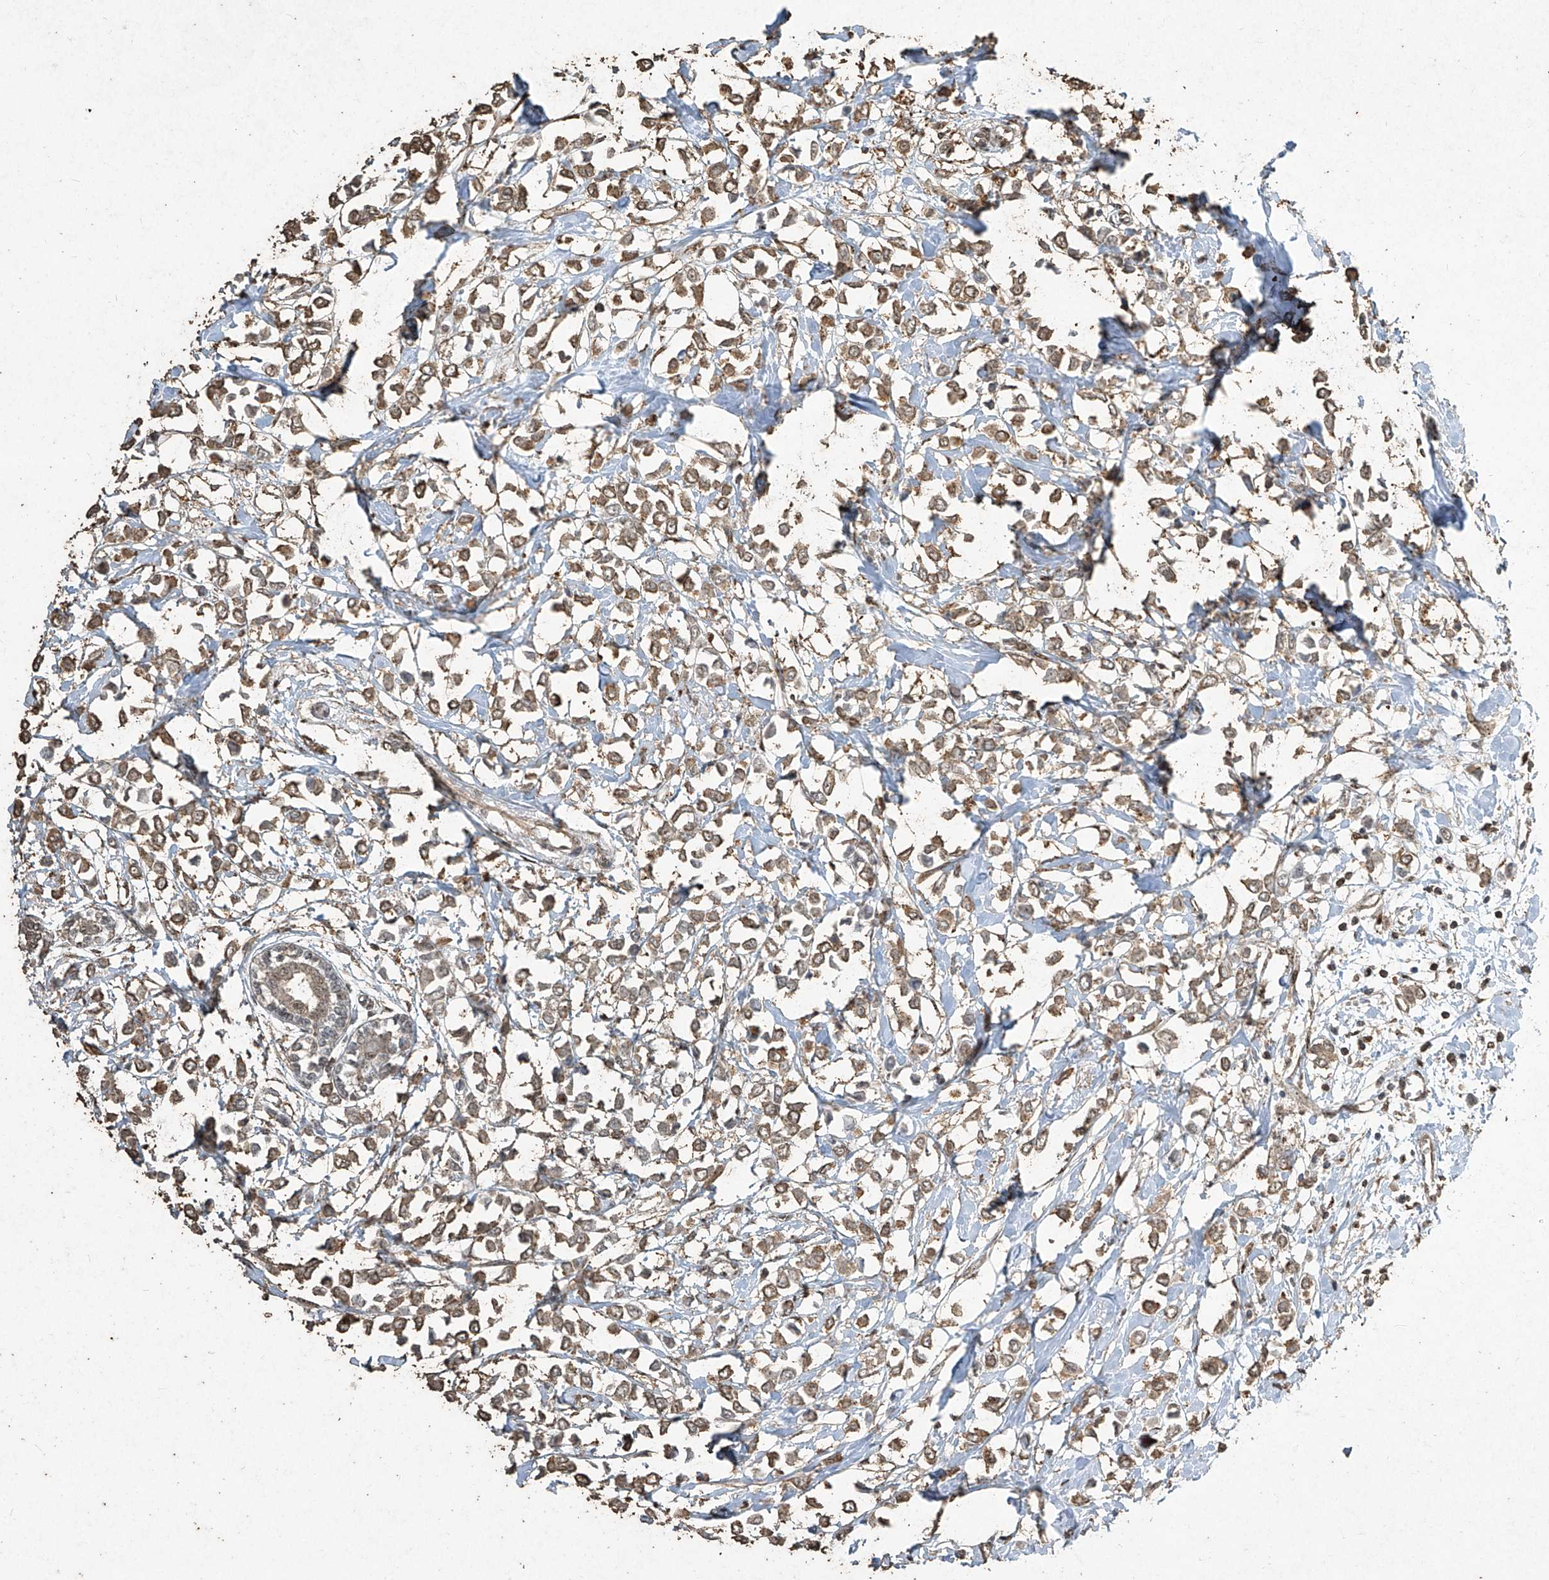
{"staining": {"intensity": "moderate", "quantity": ">75%", "location": "cytoplasmic/membranous"}, "tissue": "breast cancer", "cell_type": "Tumor cells", "image_type": "cancer", "snomed": [{"axis": "morphology", "description": "Lobular carcinoma"}, {"axis": "topography", "description": "Breast"}], "caption": "Approximately >75% of tumor cells in breast lobular carcinoma display moderate cytoplasmic/membranous protein staining as visualized by brown immunohistochemical staining.", "gene": "ERBB3", "patient": {"sex": "female", "age": 51}}